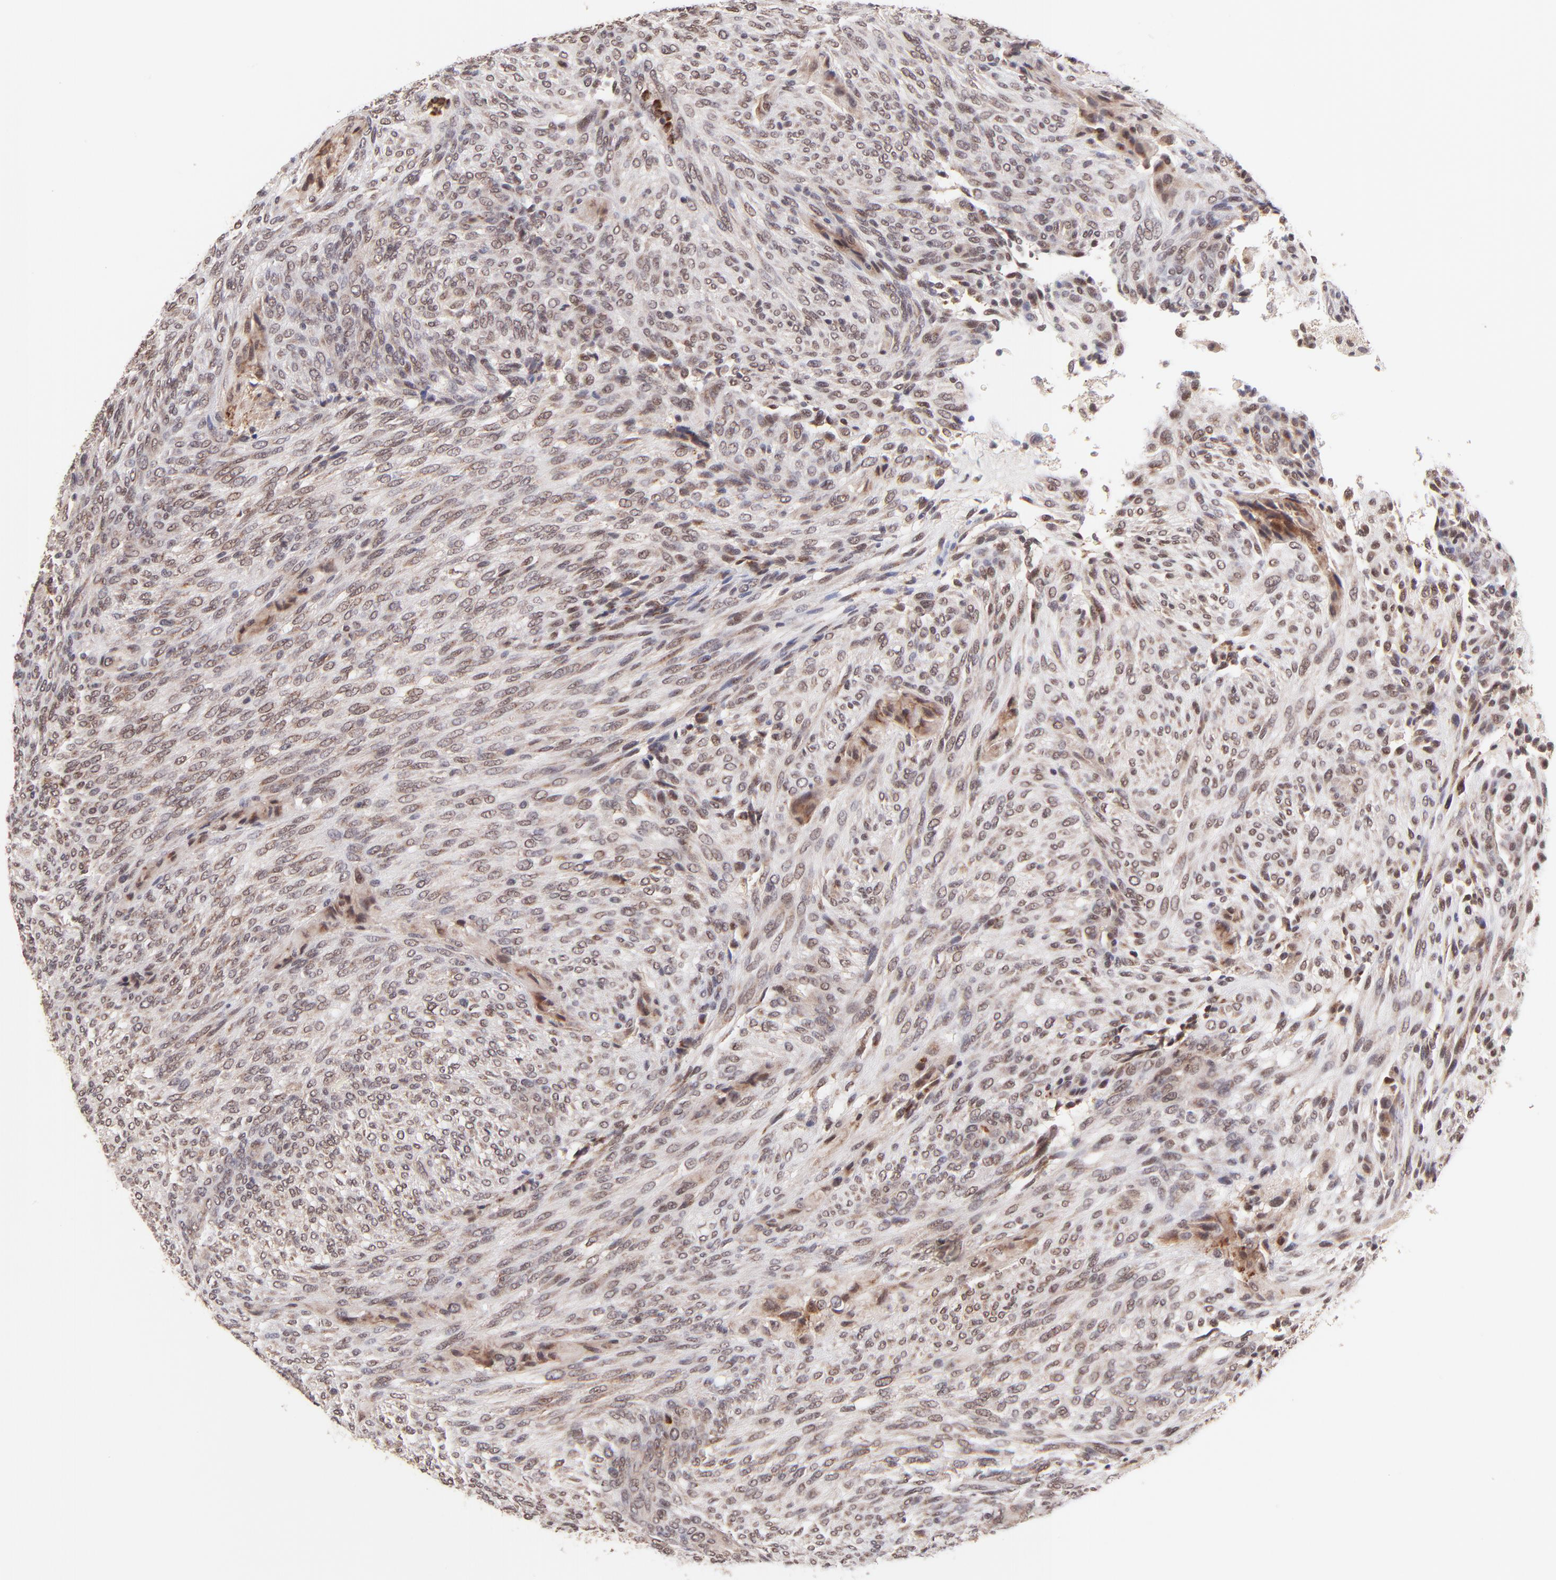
{"staining": {"intensity": "weak", "quantity": ">75%", "location": "nuclear"}, "tissue": "glioma", "cell_type": "Tumor cells", "image_type": "cancer", "snomed": [{"axis": "morphology", "description": "Glioma, malignant, High grade"}, {"axis": "topography", "description": "Cerebral cortex"}], "caption": "Malignant glioma (high-grade) stained with DAB (3,3'-diaminobenzidine) IHC displays low levels of weak nuclear positivity in approximately >75% of tumor cells. (Brightfield microscopy of DAB IHC at high magnification).", "gene": "MED12", "patient": {"sex": "female", "age": 55}}